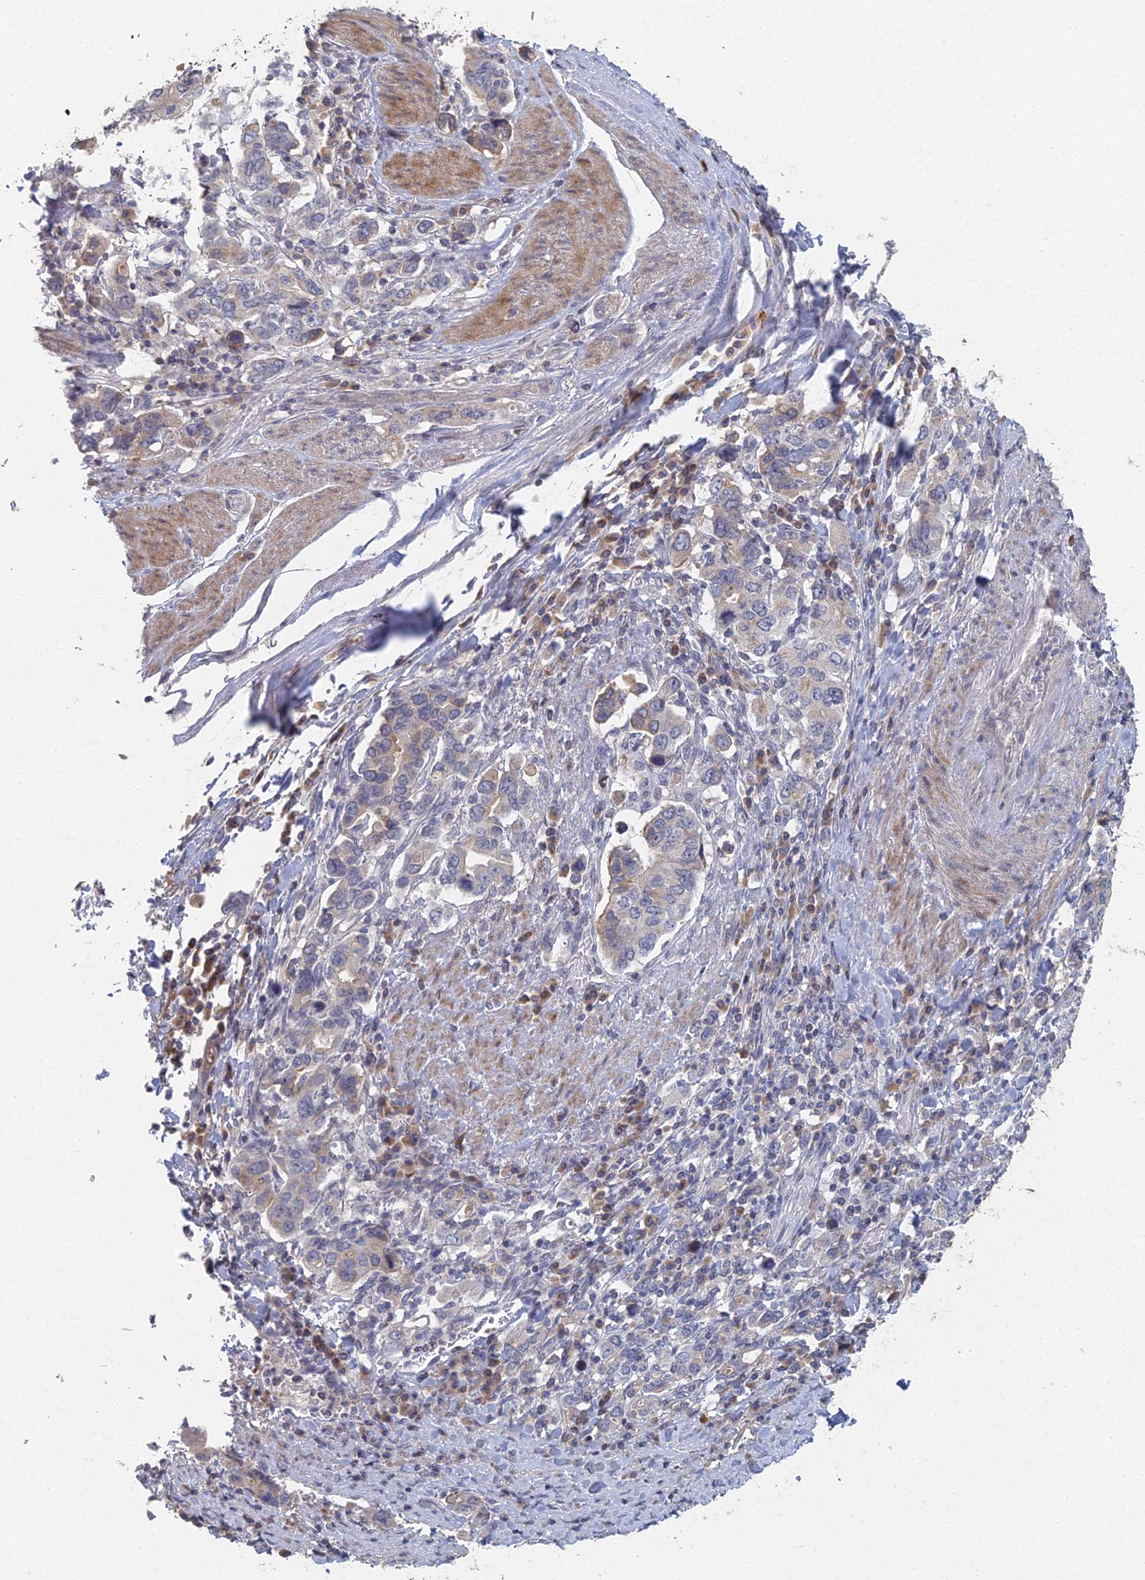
{"staining": {"intensity": "weak", "quantity": "<25%", "location": "cytoplasmic/membranous"}, "tissue": "stomach cancer", "cell_type": "Tumor cells", "image_type": "cancer", "snomed": [{"axis": "morphology", "description": "Adenocarcinoma, NOS"}, {"axis": "topography", "description": "Stomach, upper"}, {"axis": "topography", "description": "Stomach"}], "caption": "DAB immunohistochemical staining of human stomach cancer demonstrates no significant positivity in tumor cells.", "gene": "GNA15", "patient": {"sex": "male", "age": 62}}